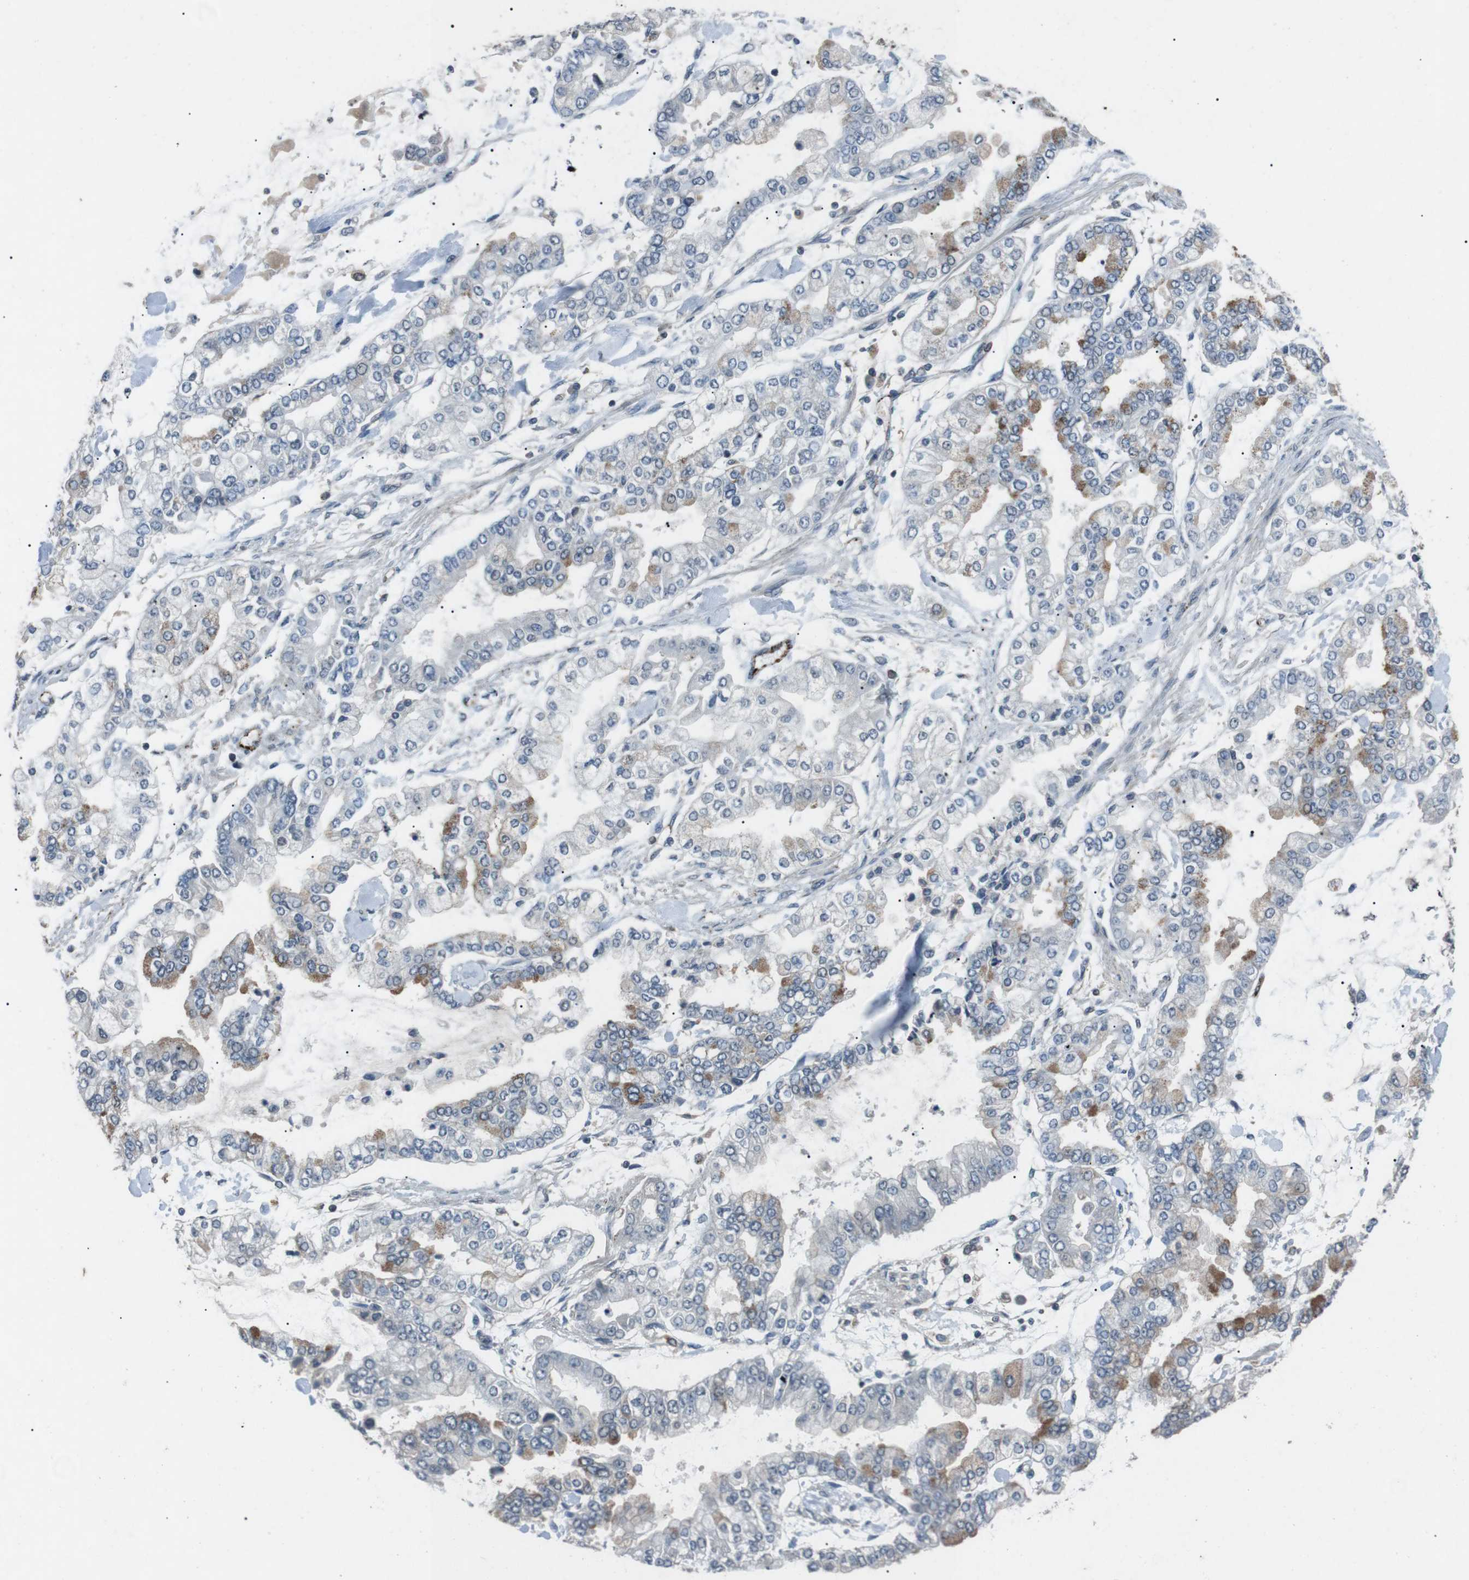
{"staining": {"intensity": "moderate", "quantity": "<25%", "location": "cytoplasmic/membranous"}, "tissue": "stomach cancer", "cell_type": "Tumor cells", "image_type": "cancer", "snomed": [{"axis": "morphology", "description": "Normal tissue, NOS"}, {"axis": "morphology", "description": "Adenocarcinoma, NOS"}, {"axis": "topography", "description": "Stomach, upper"}, {"axis": "topography", "description": "Stomach"}], "caption": "Moderate cytoplasmic/membranous positivity is seen in about <25% of tumor cells in stomach cancer (adenocarcinoma). (IHC, brightfield microscopy, high magnification).", "gene": "NEK7", "patient": {"sex": "male", "age": 76}}